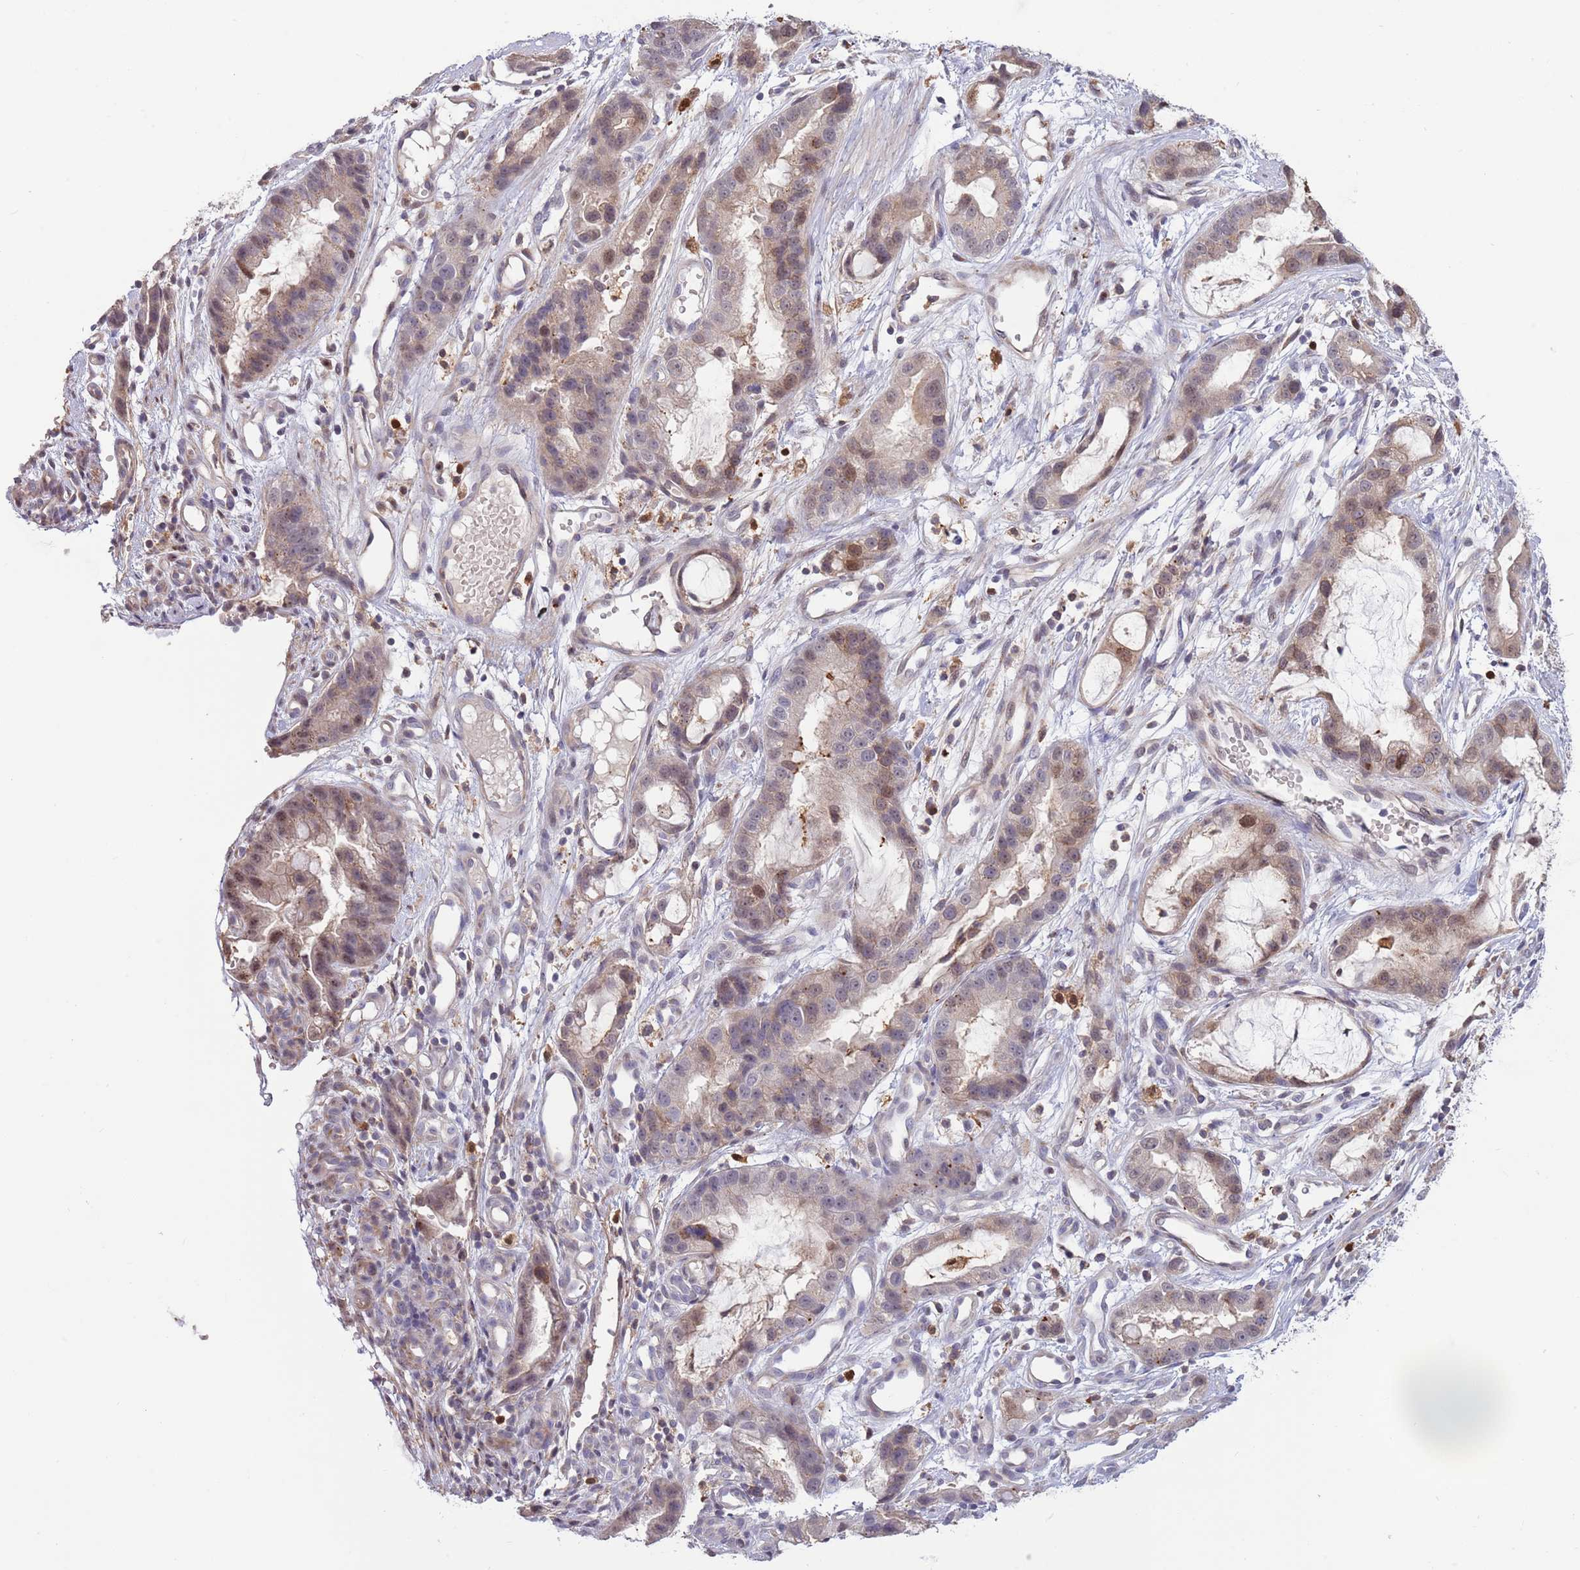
{"staining": {"intensity": "weak", "quantity": "25%-75%", "location": "nuclear"}, "tissue": "stomach cancer", "cell_type": "Tumor cells", "image_type": "cancer", "snomed": [{"axis": "morphology", "description": "Adenocarcinoma, NOS"}, {"axis": "topography", "description": "Stomach"}], "caption": "Brown immunohistochemical staining in human stomach cancer (adenocarcinoma) demonstrates weak nuclear positivity in about 25%-75% of tumor cells. (DAB (3,3'-diaminobenzidine) = brown stain, brightfield microscopy at high magnification).", "gene": "CCNJL", "patient": {"sex": "male", "age": 55}}